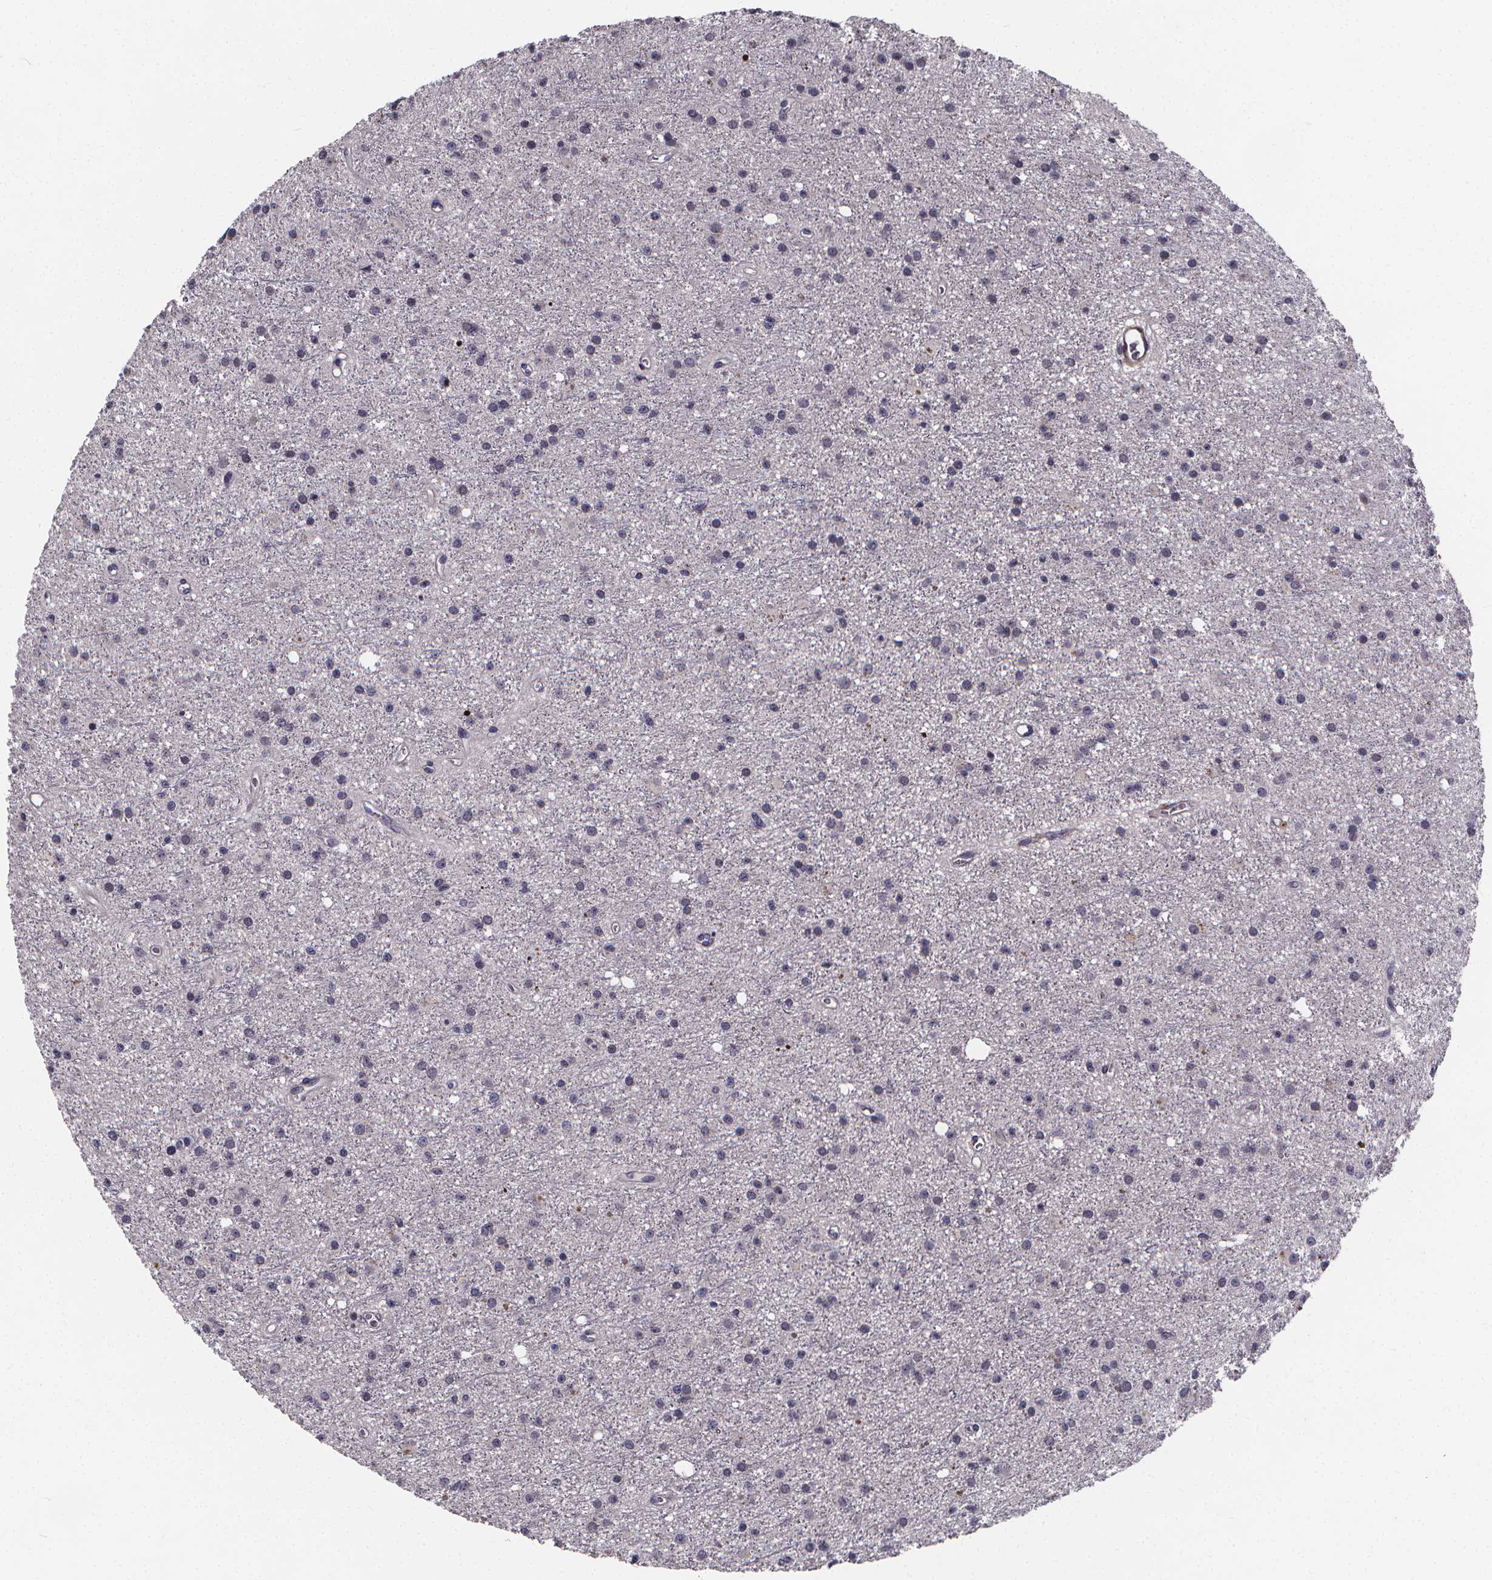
{"staining": {"intensity": "negative", "quantity": "none", "location": "none"}, "tissue": "glioma", "cell_type": "Tumor cells", "image_type": "cancer", "snomed": [{"axis": "morphology", "description": "Glioma, malignant, Low grade"}, {"axis": "topography", "description": "Brain"}], "caption": "There is no significant staining in tumor cells of glioma.", "gene": "FBXW2", "patient": {"sex": "male", "age": 27}}